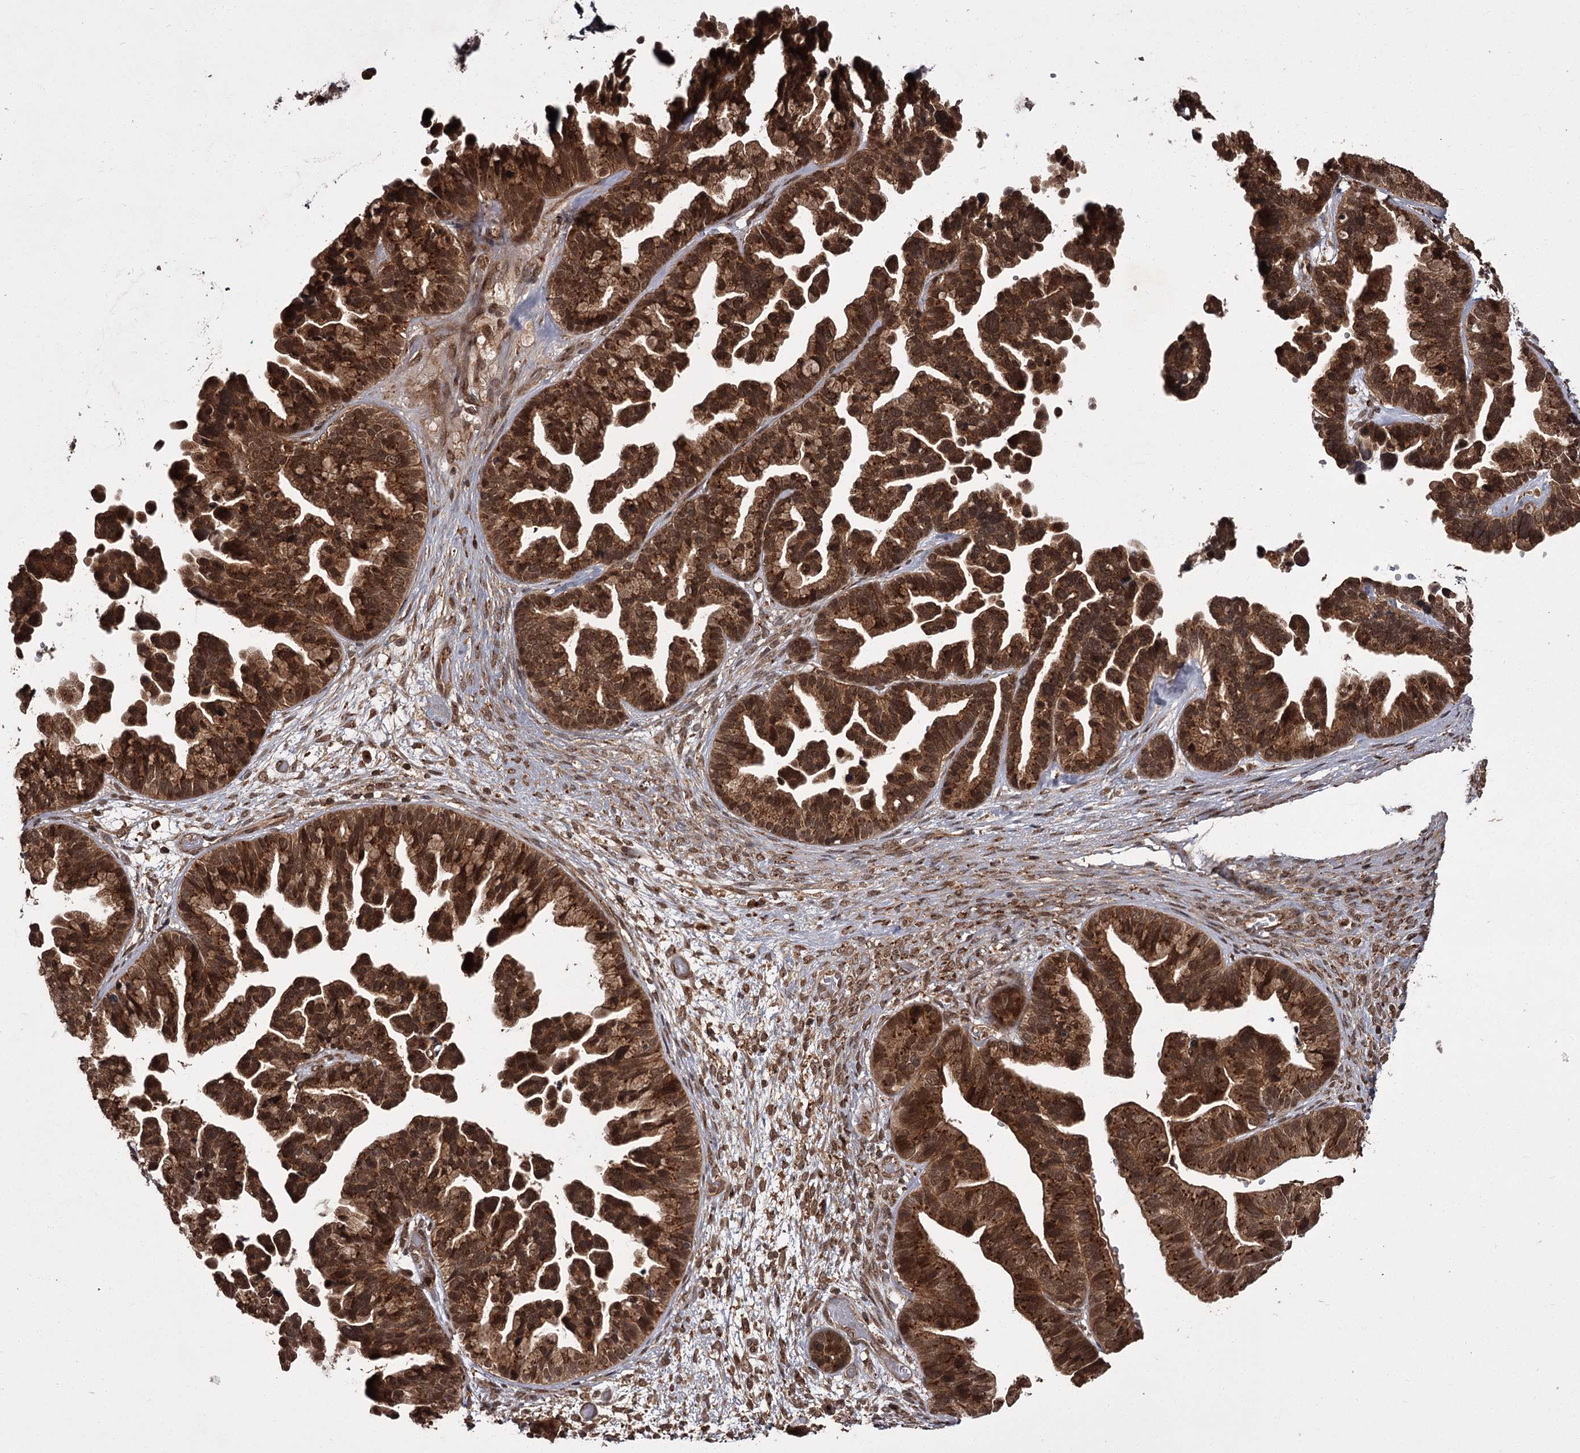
{"staining": {"intensity": "strong", "quantity": ">75%", "location": "cytoplasmic/membranous,nuclear"}, "tissue": "ovarian cancer", "cell_type": "Tumor cells", "image_type": "cancer", "snomed": [{"axis": "morphology", "description": "Cystadenocarcinoma, serous, NOS"}, {"axis": "topography", "description": "Ovary"}], "caption": "This histopathology image reveals immunohistochemistry staining of human ovarian serous cystadenocarcinoma, with high strong cytoplasmic/membranous and nuclear staining in about >75% of tumor cells.", "gene": "TBC1D23", "patient": {"sex": "female", "age": 56}}